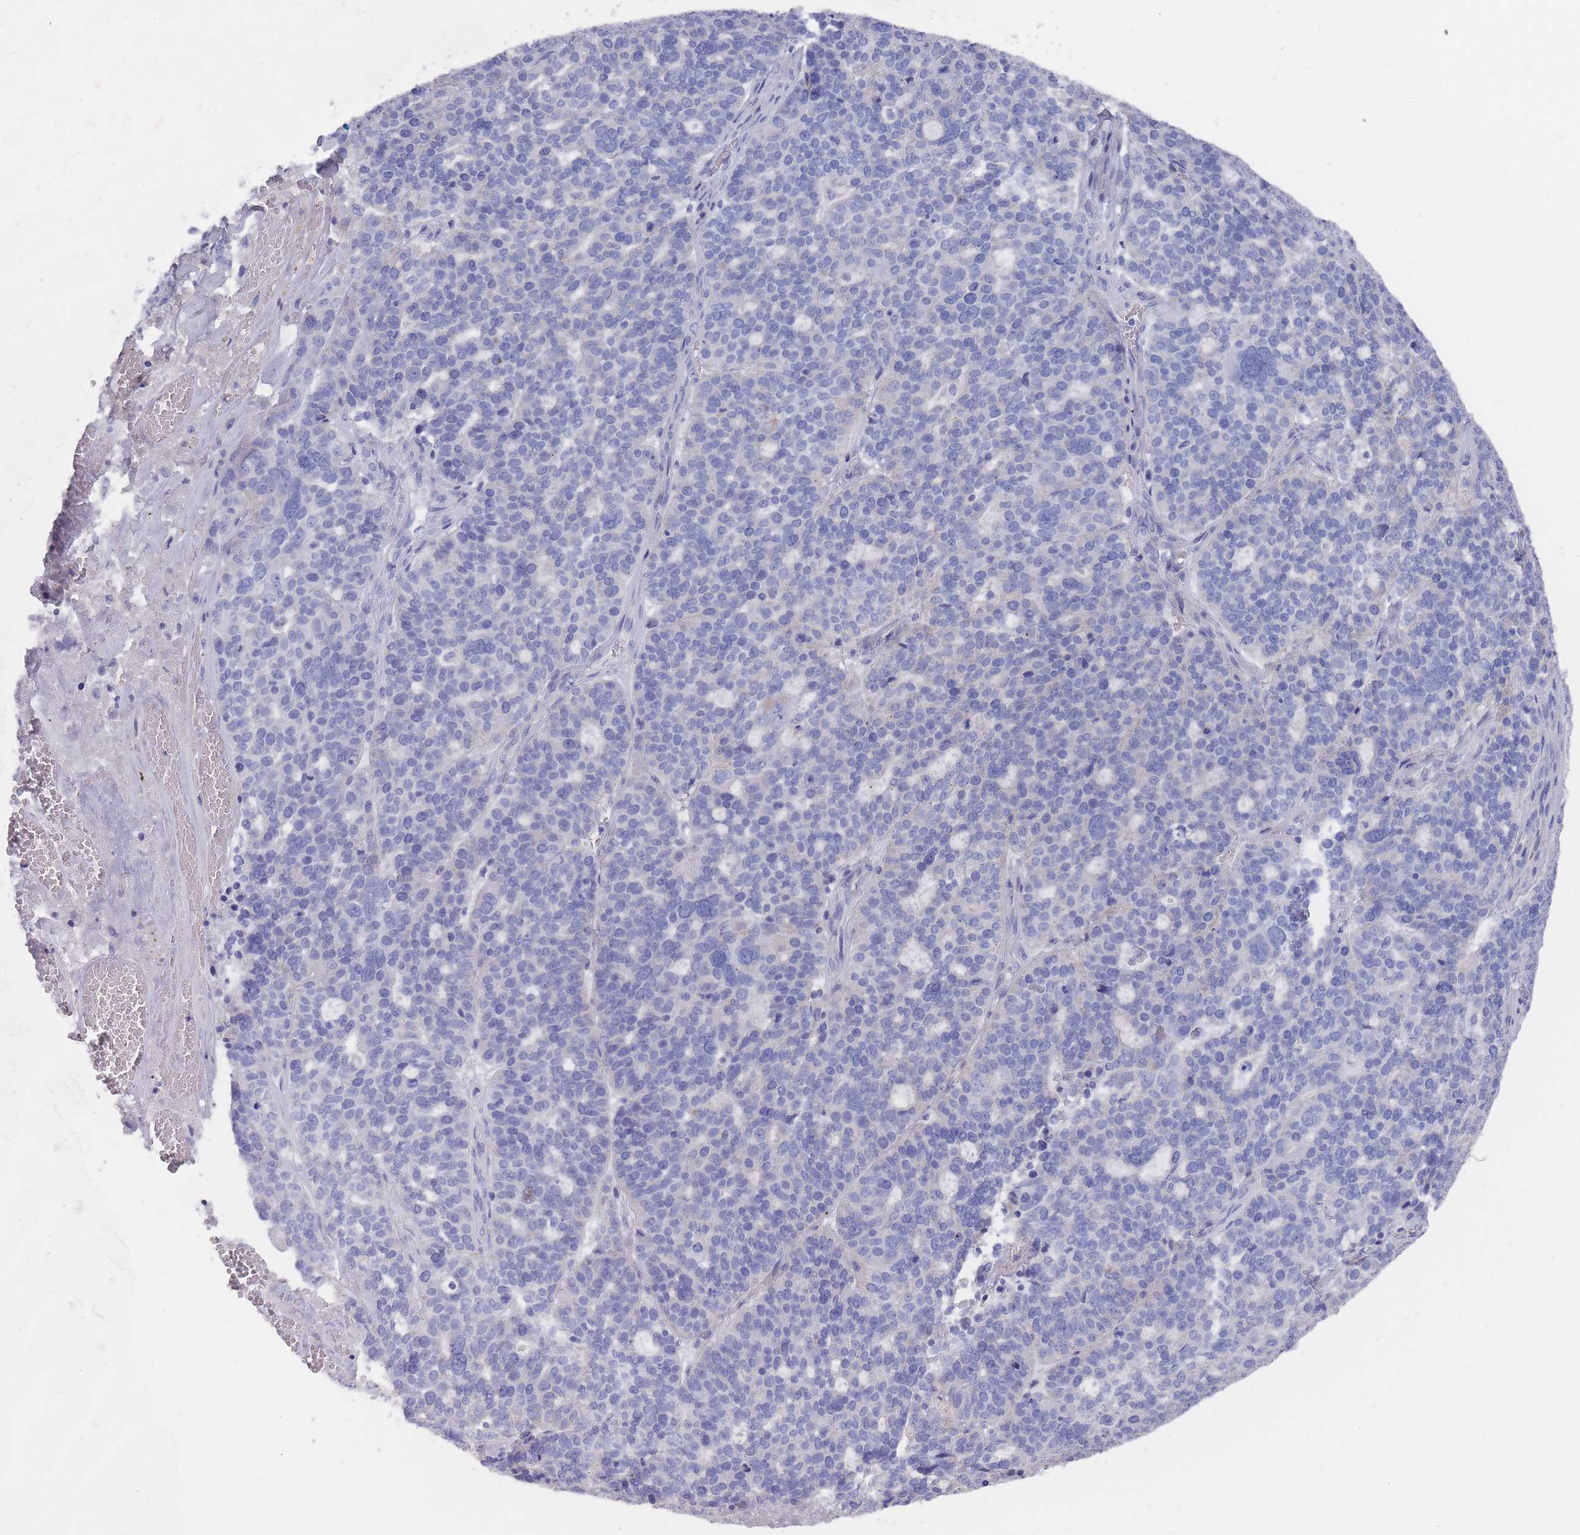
{"staining": {"intensity": "negative", "quantity": "none", "location": "none"}, "tissue": "ovarian cancer", "cell_type": "Tumor cells", "image_type": "cancer", "snomed": [{"axis": "morphology", "description": "Cystadenocarcinoma, serous, NOS"}, {"axis": "topography", "description": "Ovary"}], "caption": "This photomicrograph is of serous cystadenocarcinoma (ovarian) stained with IHC to label a protein in brown with the nuclei are counter-stained blue. There is no positivity in tumor cells. (Stains: DAB IHC with hematoxylin counter stain, Microscopy: brightfield microscopy at high magnification).", "gene": "SCCPDH", "patient": {"sex": "female", "age": 59}}